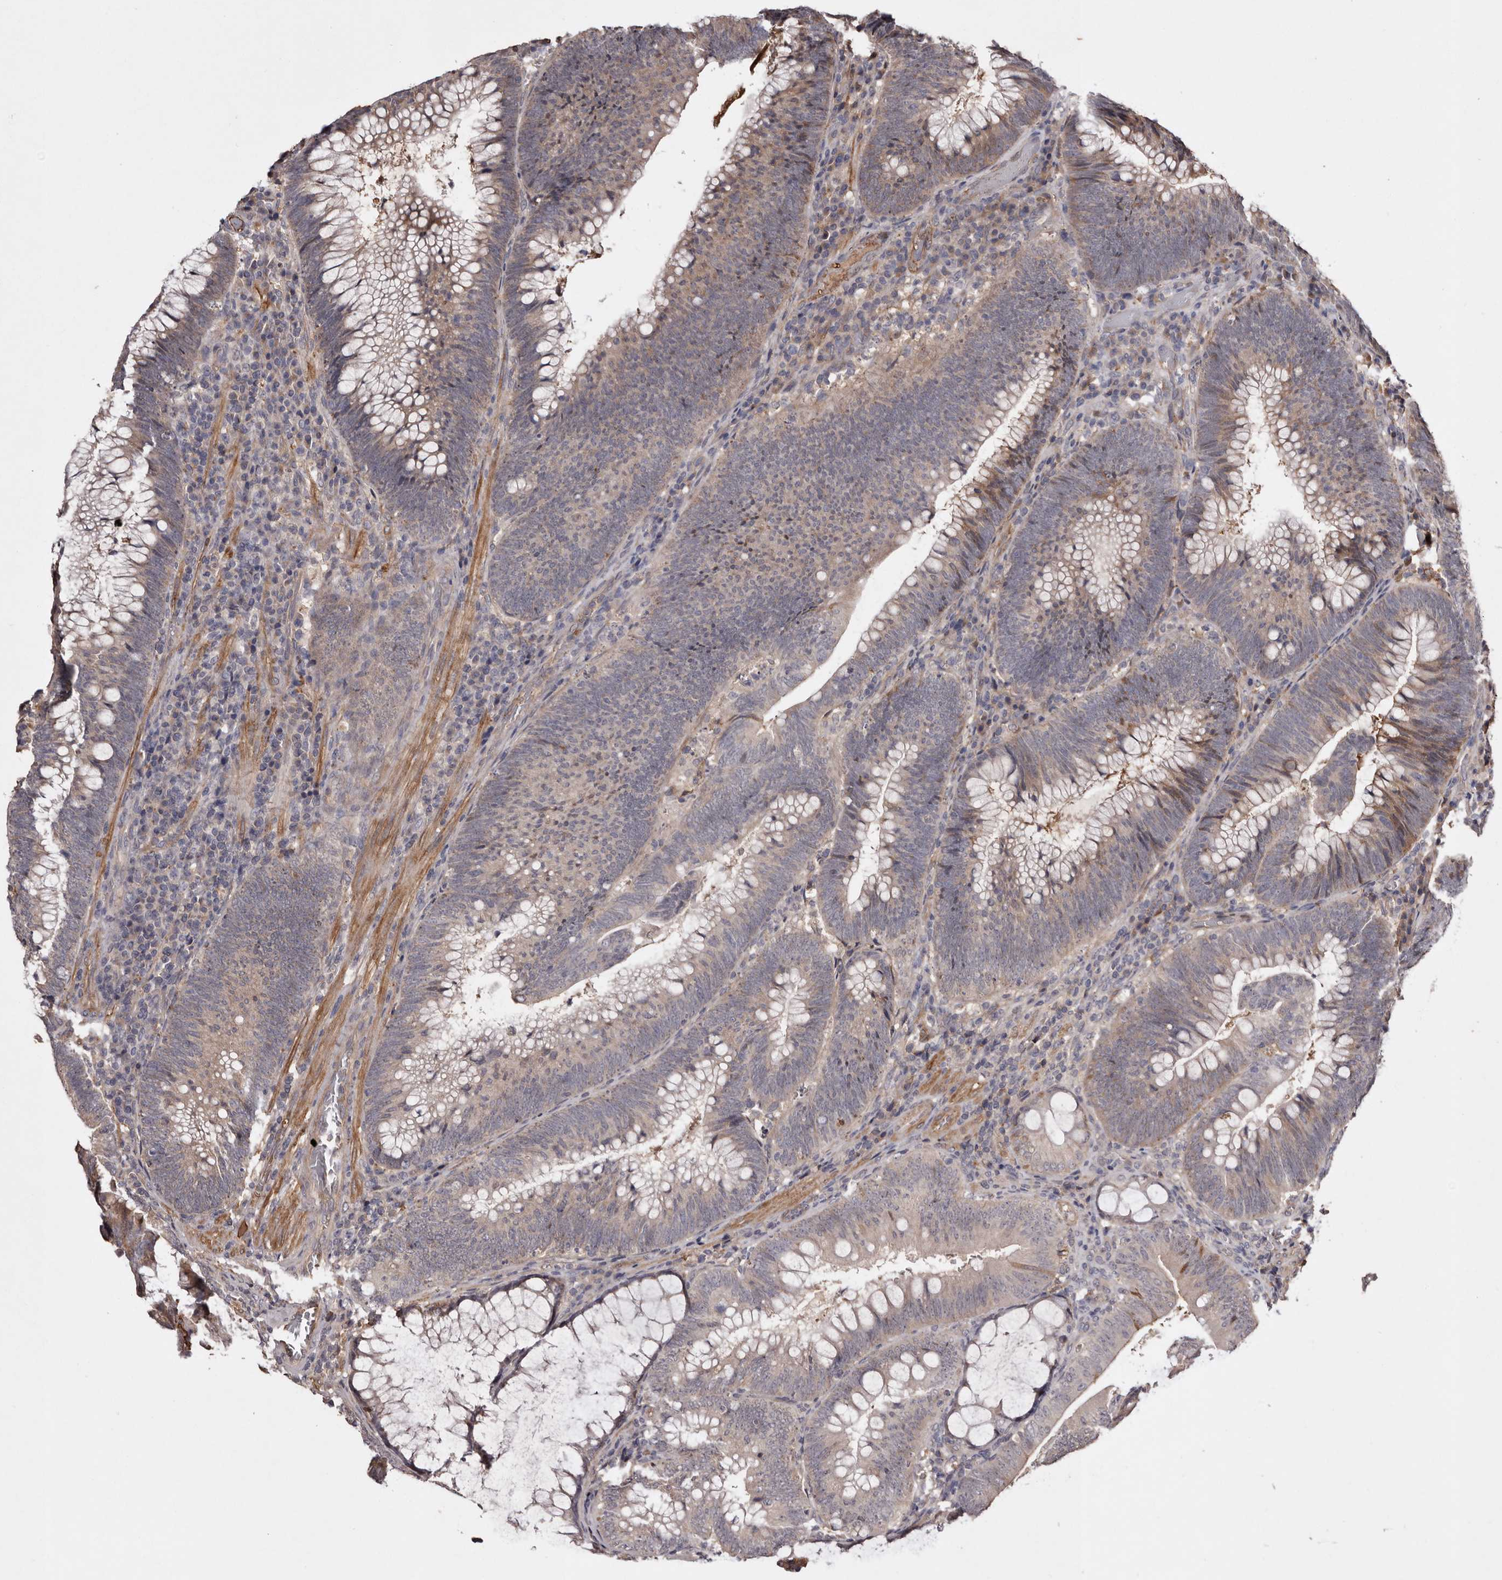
{"staining": {"intensity": "weak", "quantity": "25%-75%", "location": "cytoplasmic/membranous"}, "tissue": "colorectal cancer", "cell_type": "Tumor cells", "image_type": "cancer", "snomed": [{"axis": "morphology", "description": "Normal tissue, NOS"}, {"axis": "topography", "description": "Colon"}], "caption": "This image demonstrates colorectal cancer stained with immunohistochemistry (IHC) to label a protein in brown. The cytoplasmic/membranous of tumor cells show weak positivity for the protein. Nuclei are counter-stained blue.", "gene": "CYP1B1", "patient": {"sex": "female", "age": 82}}